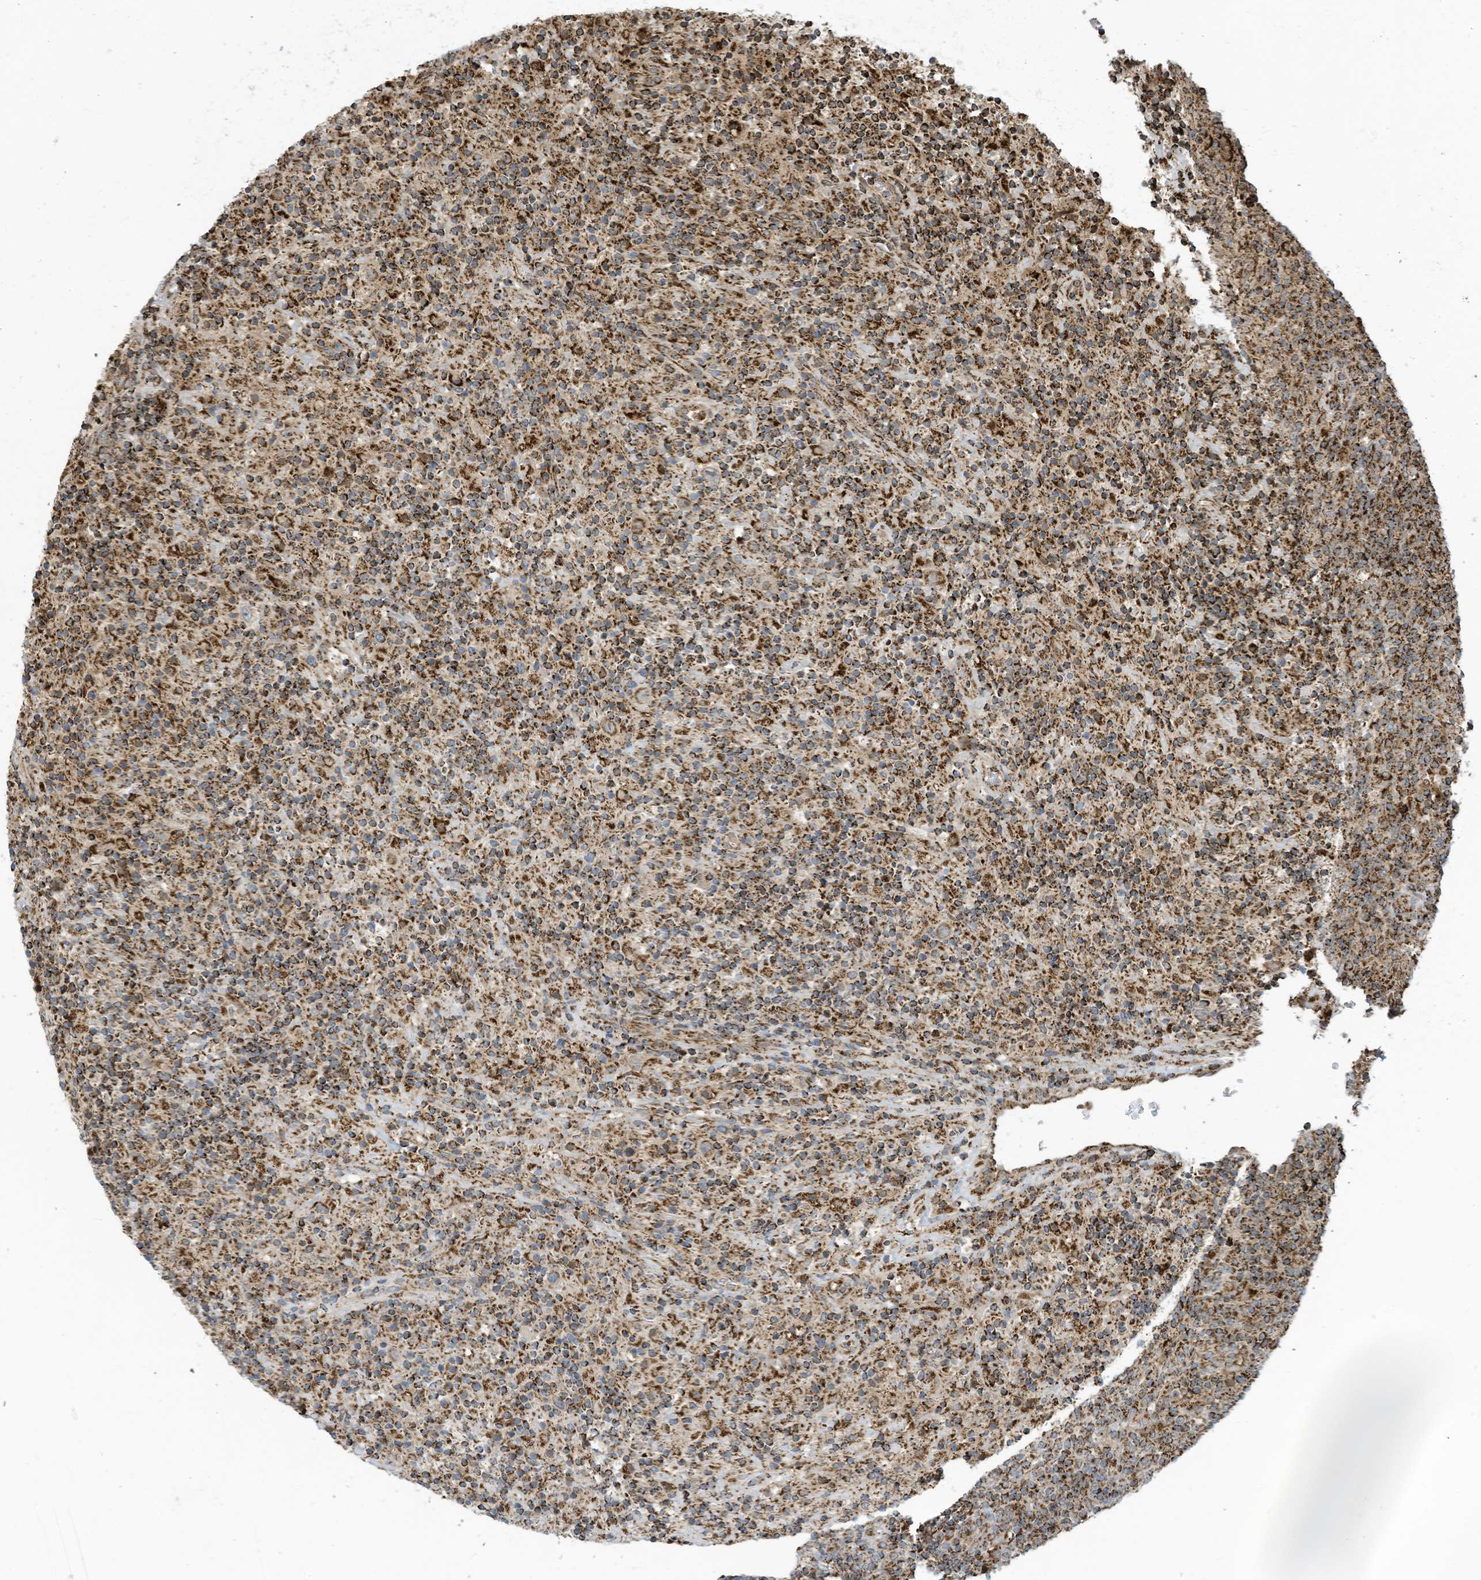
{"staining": {"intensity": "strong", "quantity": ">75%", "location": "cytoplasmic/membranous"}, "tissue": "lymphoma", "cell_type": "Tumor cells", "image_type": "cancer", "snomed": [{"axis": "morphology", "description": "Hodgkin's disease, NOS"}, {"axis": "topography", "description": "Lymph node"}], "caption": "The micrograph reveals staining of Hodgkin's disease, revealing strong cytoplasmic/membranous protein expression (brown color) within tumor cells.", "gene": "COX10", "patient": {"sex": "male", "age": 70}}